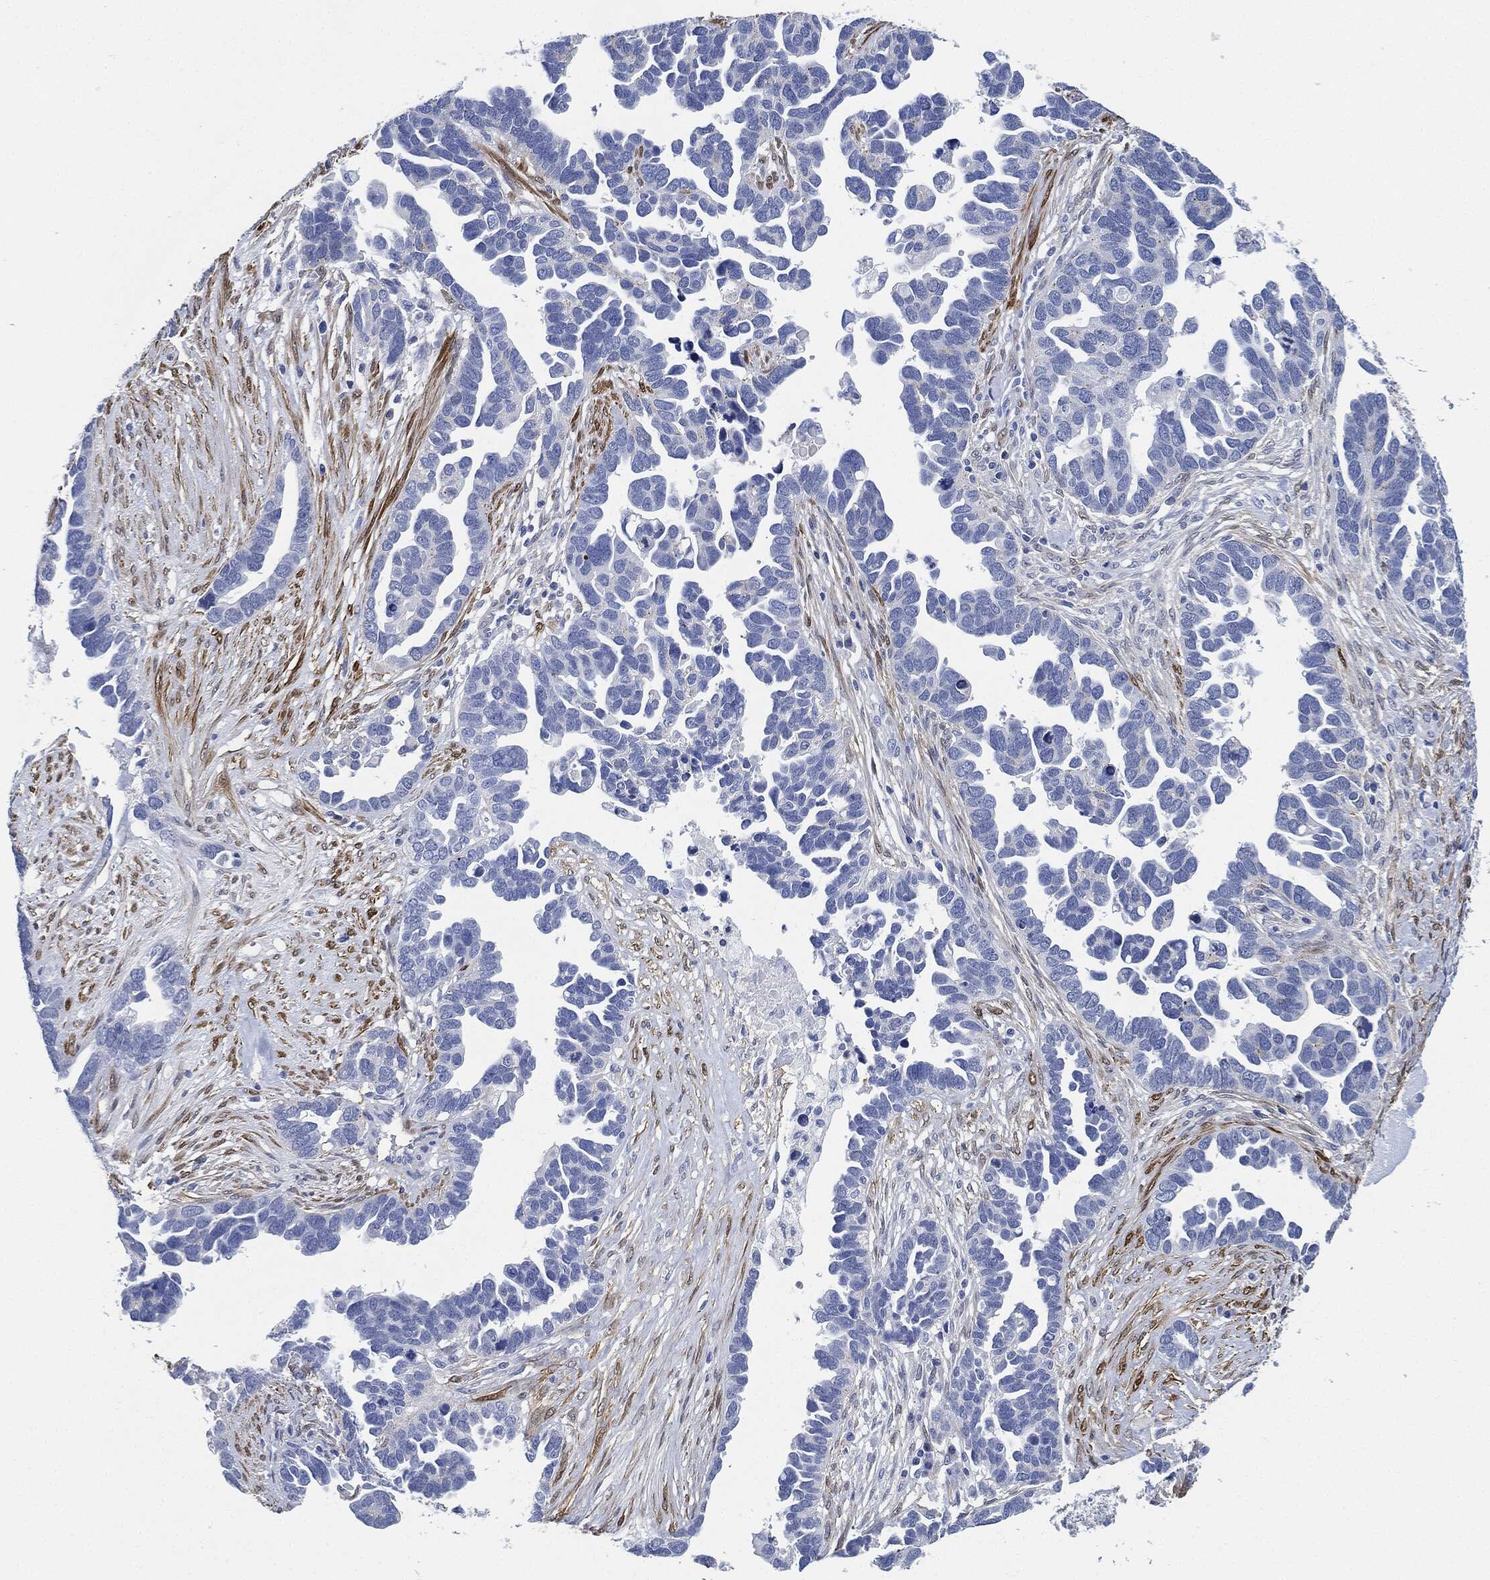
{"staining": {"intensity": "negative", "quantity": "none", "location": "none"}, "tissue": "ovarian cancer", "cell_type": "Tumor cells", "image_type": "cancer", "snomed": [{"axis": "morphology", "description": "Cystadenocarcinoma, serous, NOS"}, {"axis": "topography", "description": "Ovary"}], "caption": "Tumor cells show no significant positivity in ovarian serous cystadenocarcinoma.", "gene": "TAGLN", "patient": {"sex": "female", "age": 54}}